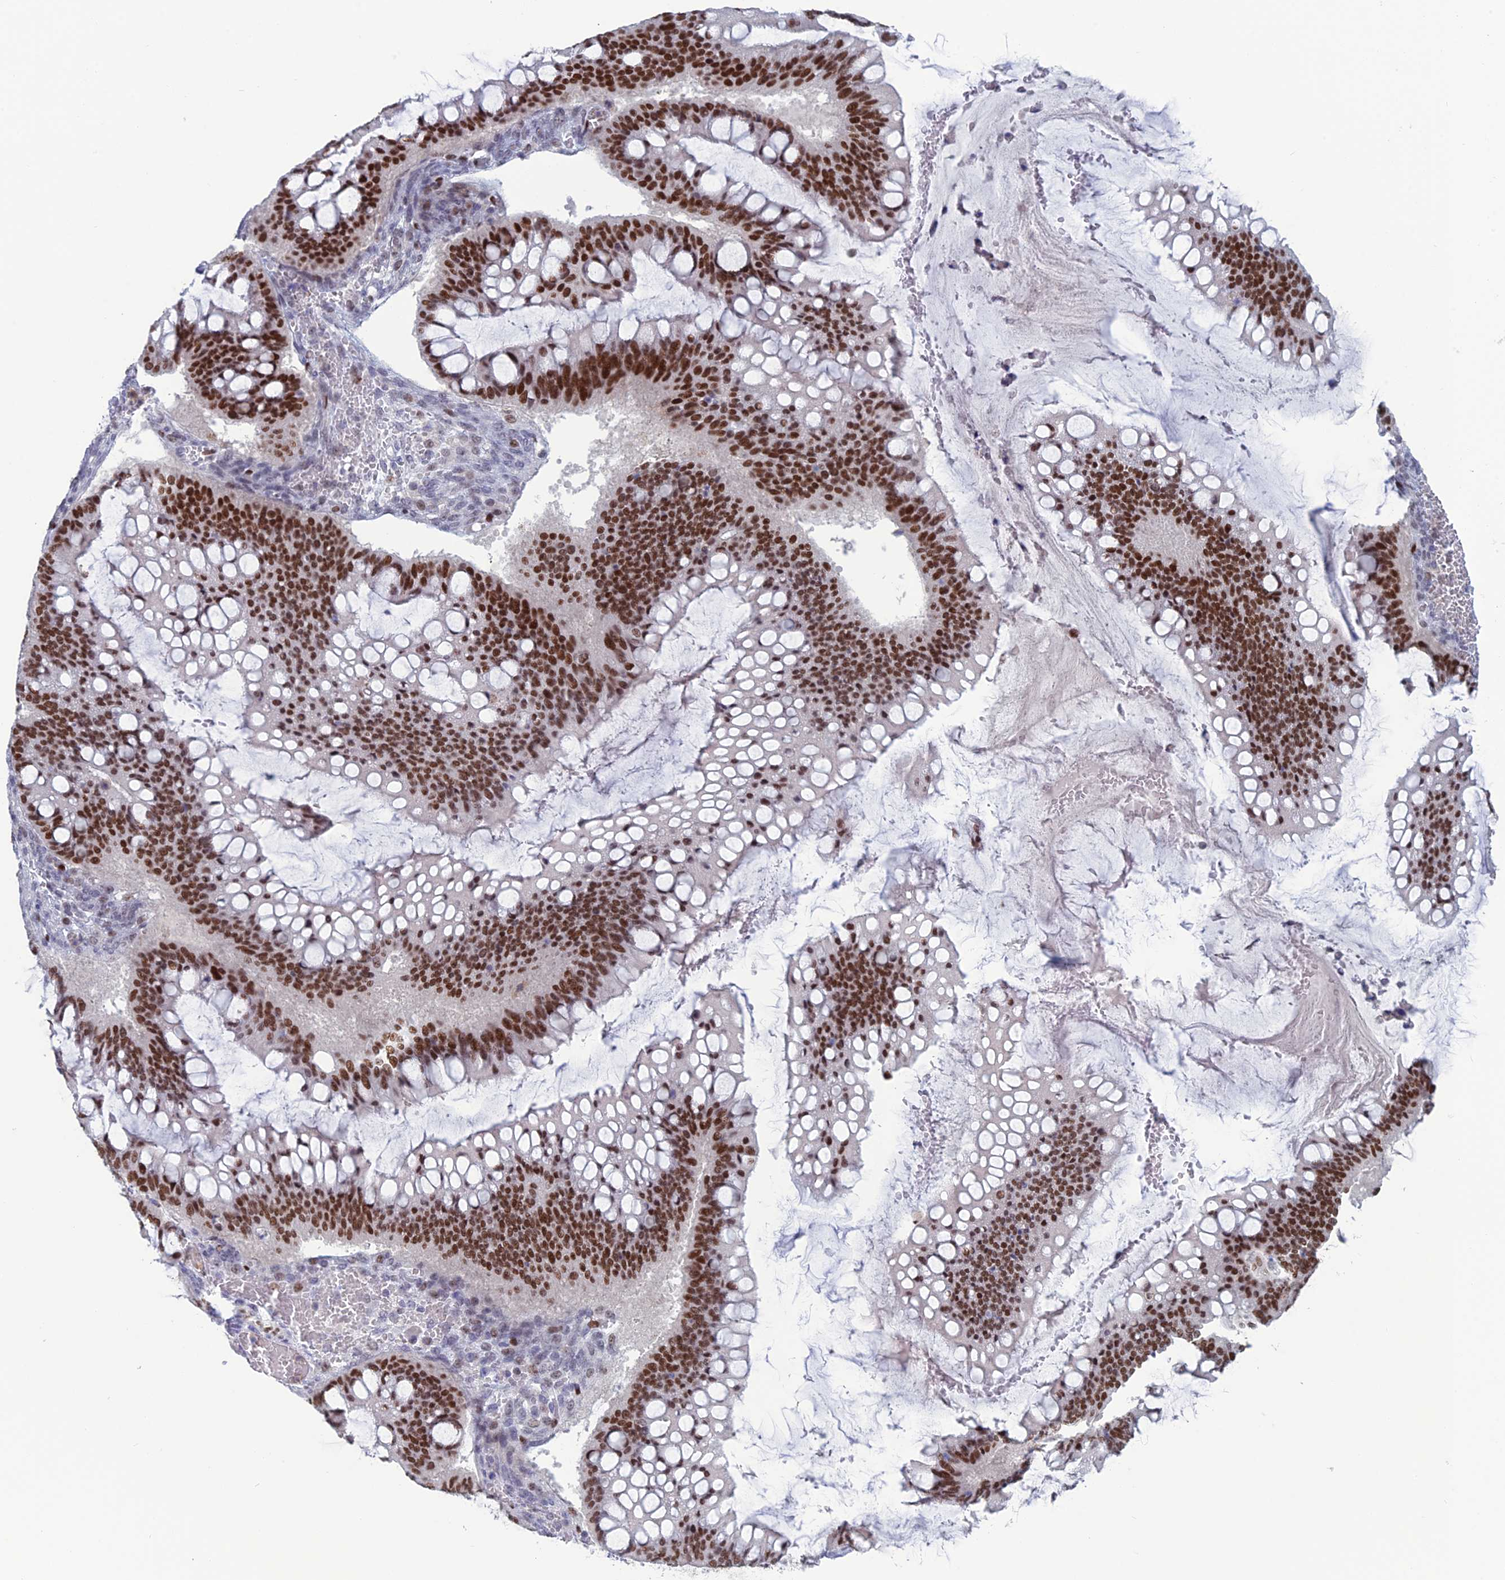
{"staining": {"intensity": "strong", "quantity": ">75%", "location": "nuclear"}, "tissue": "ovarian cancer", "cell_type": "Tumor cells", "image_type": "cancer", "snomed": [{"axis": "morphology", "description": "Cystadenocarcinoma, mucinous, NOS"}, {"axis": "topography", "description": "Ovary"}], "caption": "Immunohistochemistry image of human mucinous cystadenocarcinoma (ovarian) stained for a protein (brown), which demonstrates high levels of strong nuclear staining in about >75% of tumor cells.", "gene": "NOL4L", "patient": {"sex": "female", "age": 73}}